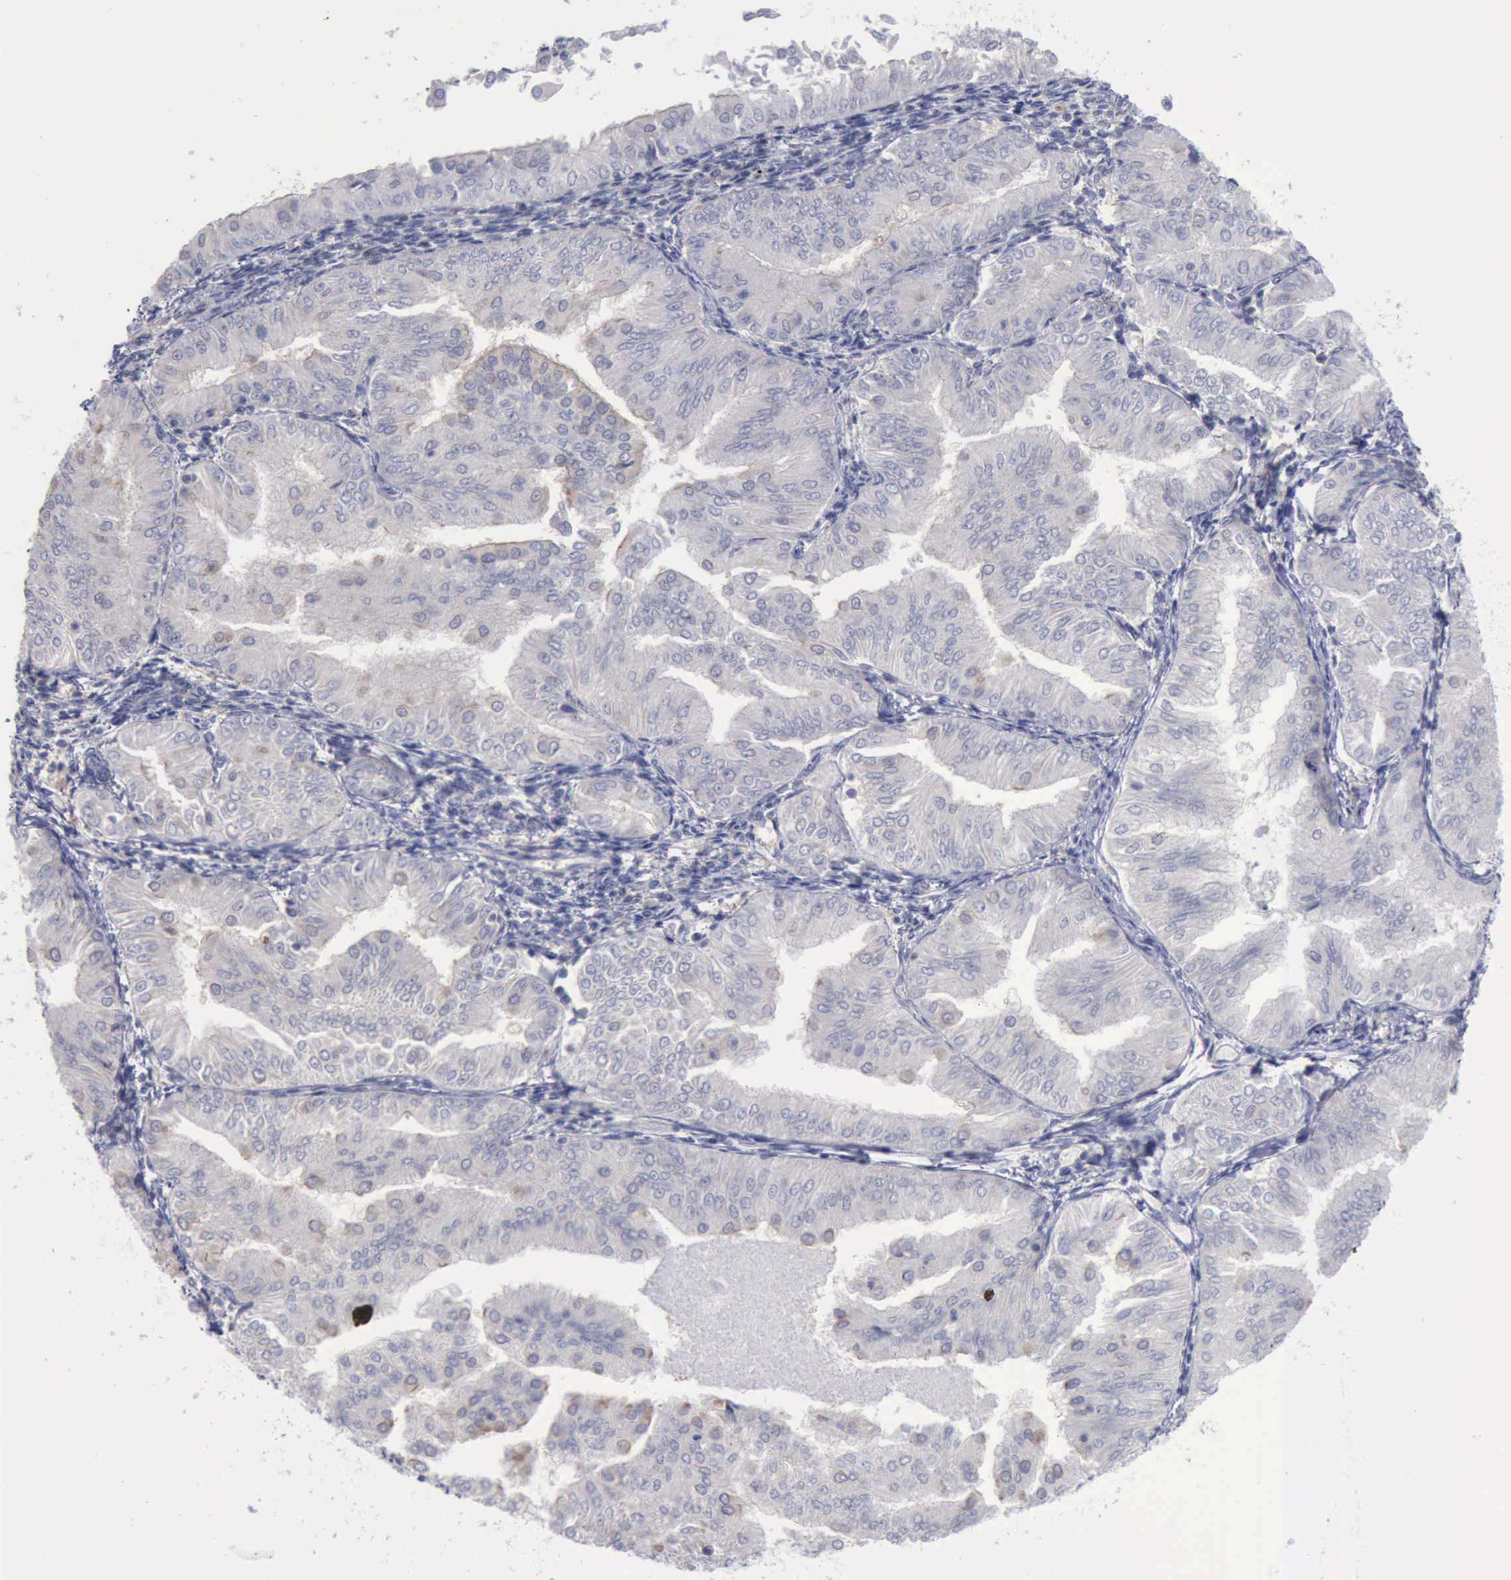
{"staining": {"intensity": "negative", "quantity": "none", "location": "none"}, "tissue": "endometrial cancer", "cell_type": "Tumor cells", "image_type": "cancer", "snomed": [{"axis": "morphology", "description": "Adenocarcinoma, NOS"}, {"axis": "topography", "description": "Endometrium"}], "caption": "Immunohistochemistry of endometrial cancer (adenocarcinoma) displays no positivity in tumor cells.", "gene": "SATB2", "patient": {"sex": "female", "age": 53}}